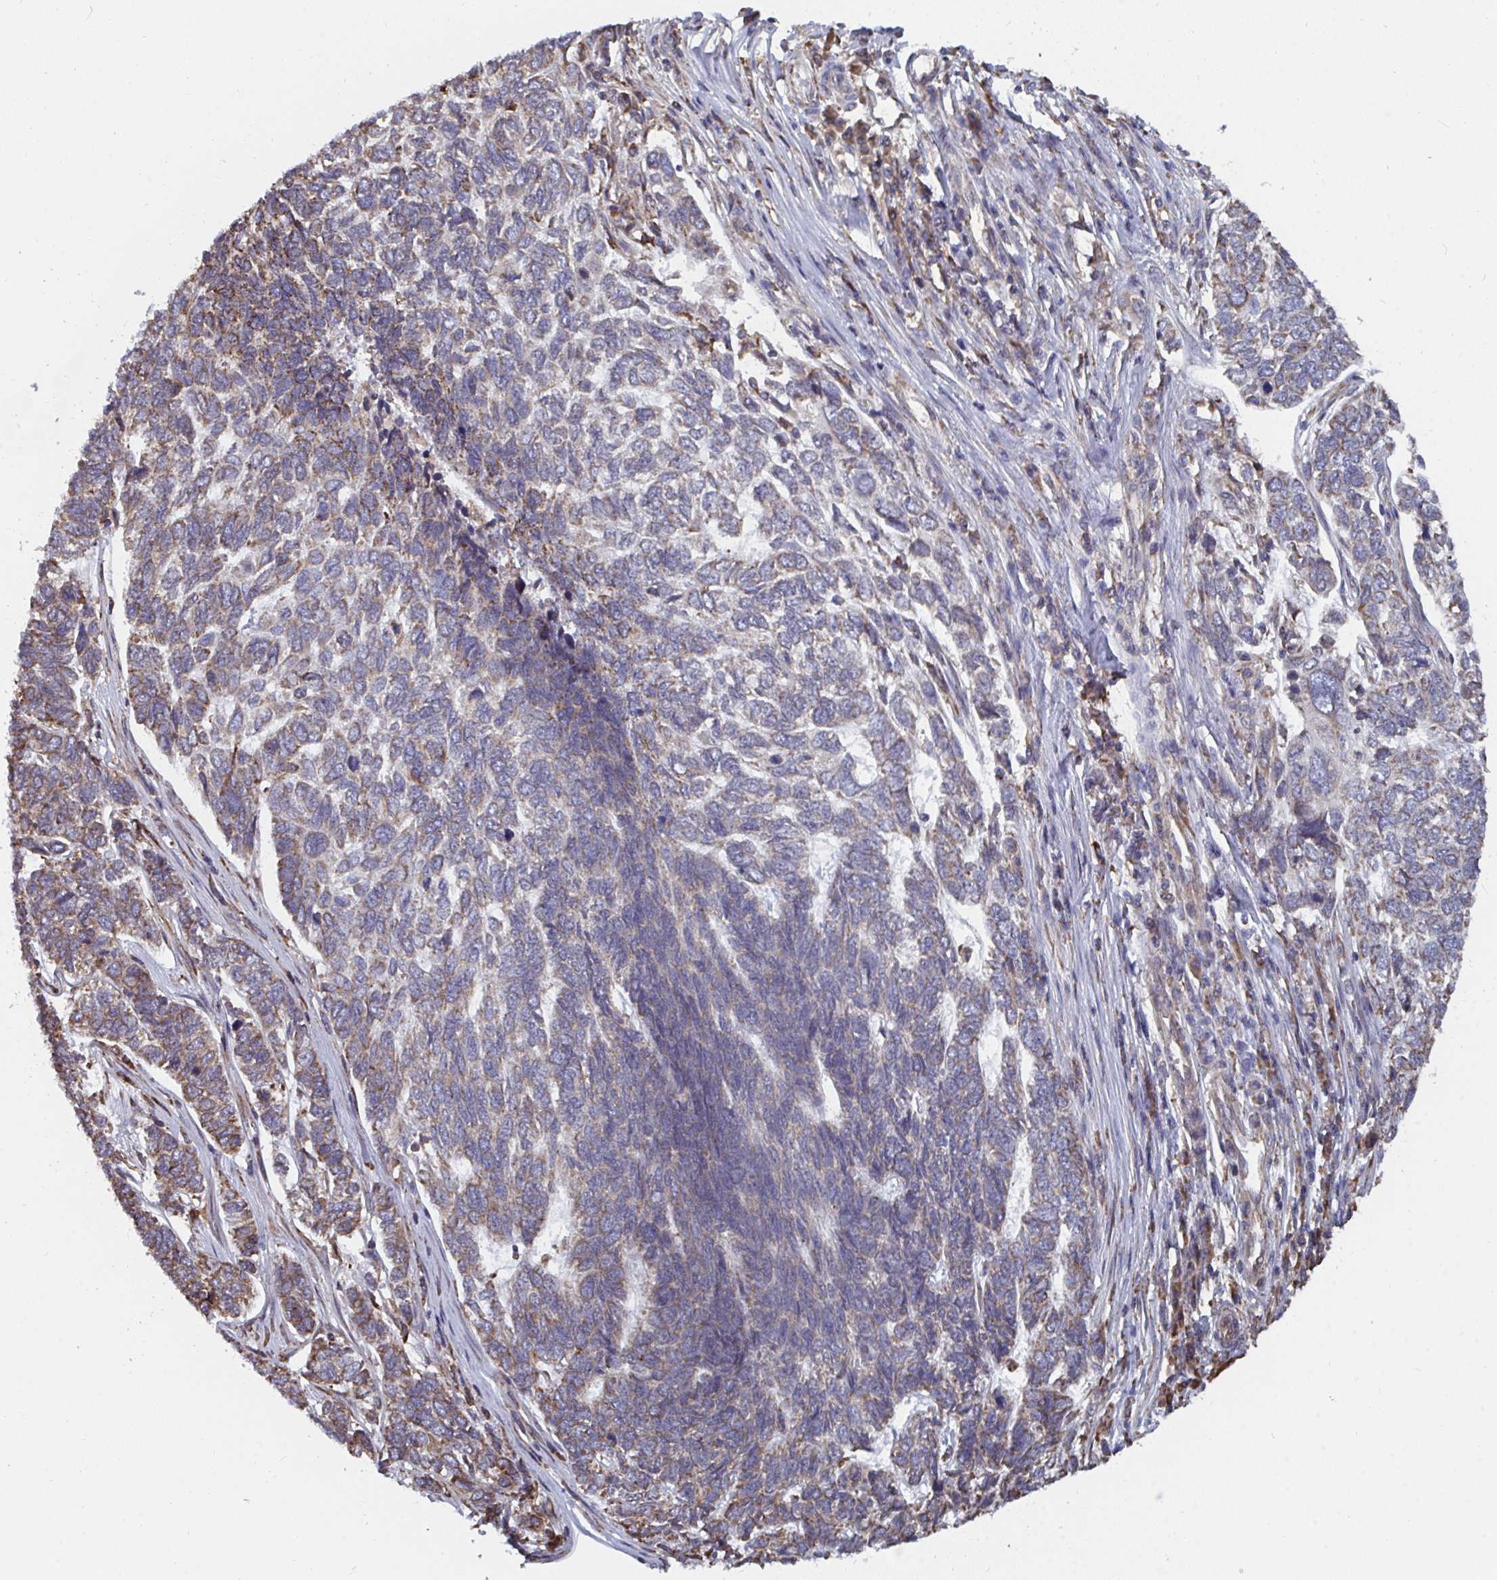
{"staining": {"intensity": "moderate", "quantity": "25%-75%", "location": "cytoplasmic/membranous"}, "tissue": "skin cancer", "cell_type": "Tumor cells", "image_type": "cancer", "snomed": [{"axis": "morphology", "description": "Basal cell carcinoma"}, {"axis": "topography", "description": "Skin"}], "caption": "Moderate cytoplasmic/membranous staining is identified in approximately 25%-75% of tumor cells in basal cell carcinoma (skin).", "gene": "ELAVL1", "patient": {"sex": "female", "age": 65}}